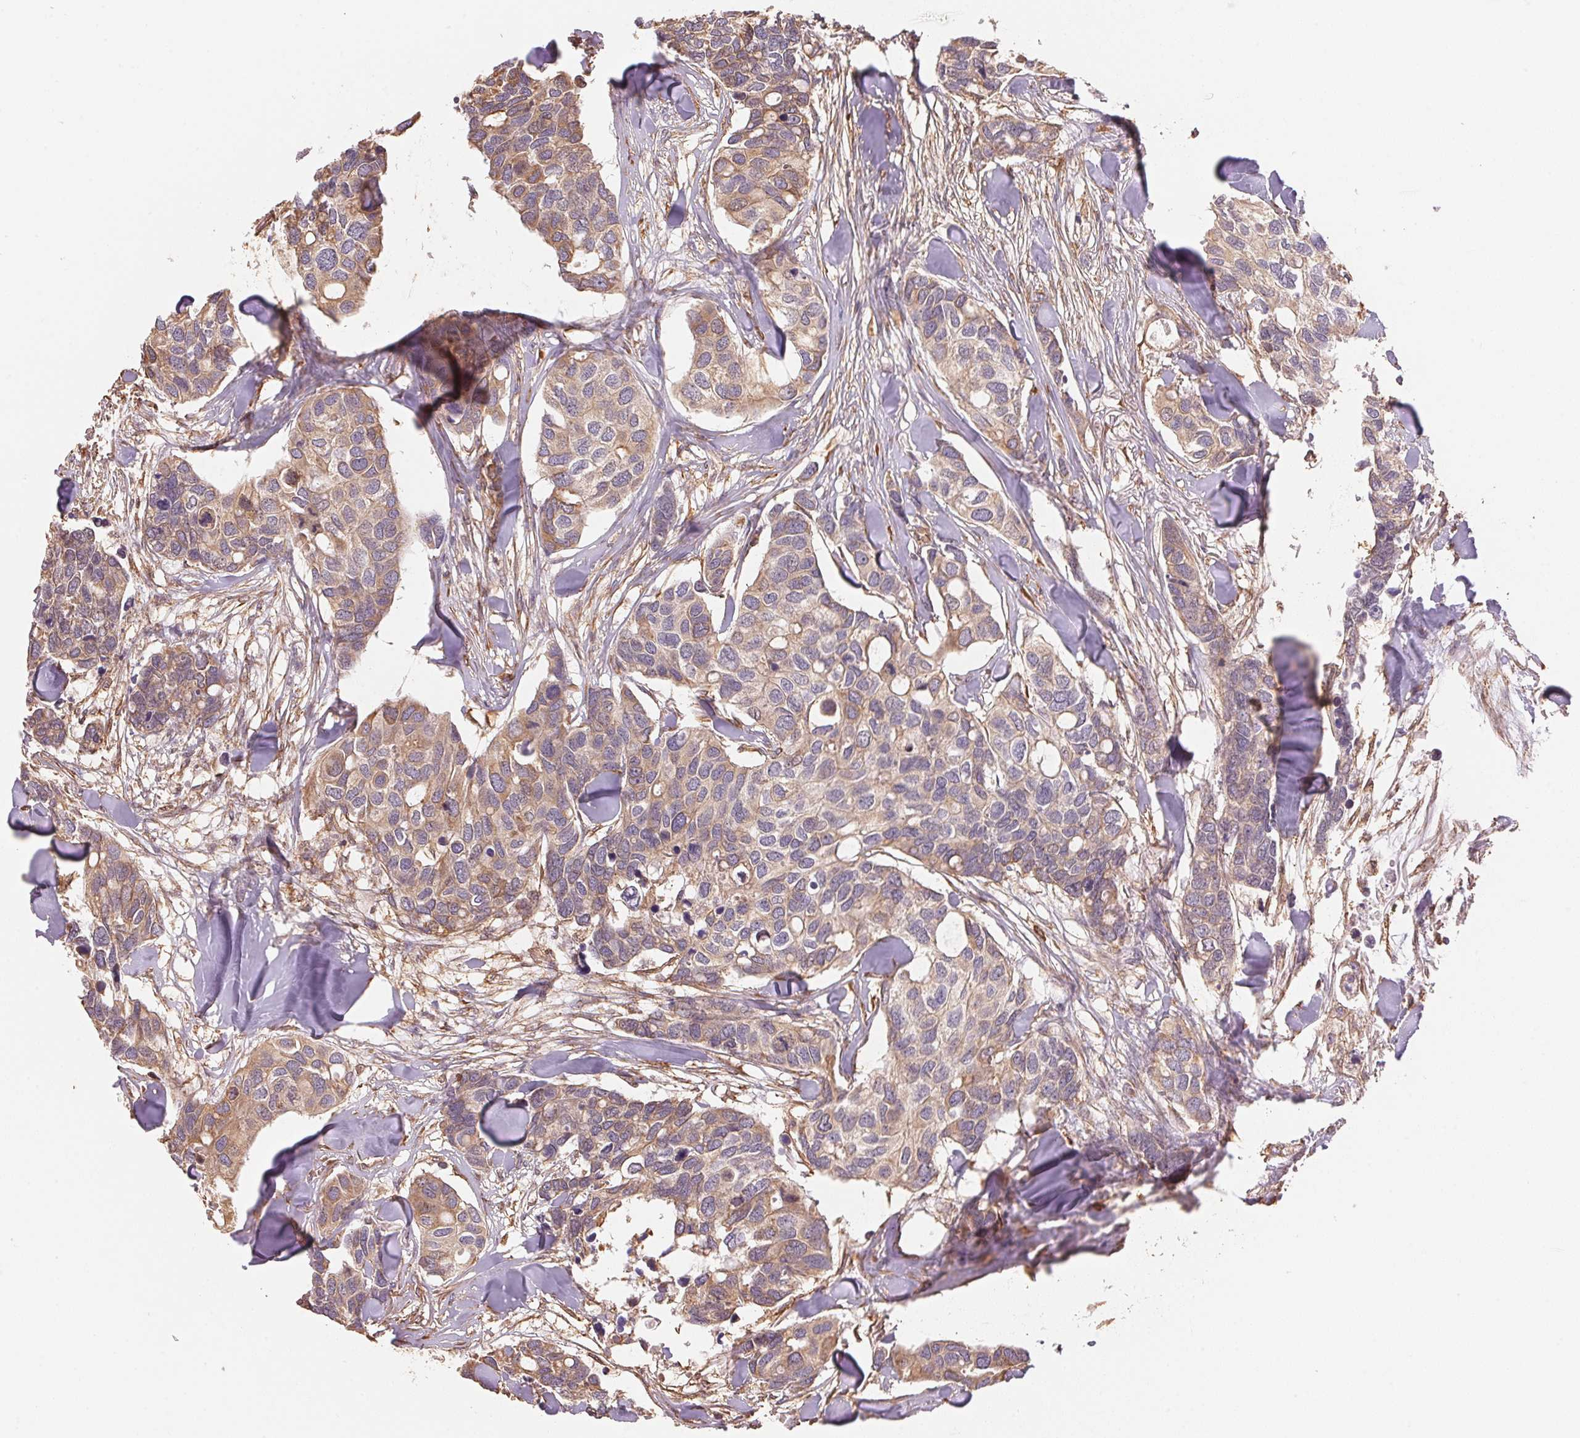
{"staining": {"intensity": "weak", "quantity": ">75%", "location": "cytoplasmic/membranous"}, "tissue": "breast cancer", "cell_type": "Tumor cells", "image_type": "cancer", "snomed": [{"axis": "morphology", "description": "Duct carcinoma"}, {"axis": "topography", "description": "Breast"}], "caption": "Tumor cells demonstrate low levels of weak cytoplasmic/membranous expression in approximately >75% of cells in human breast cancer (intraductal carcinoma). The staining was performed using DAB (3,3'-diaminobenzidine), with brown indicating positive protein expression. Nuclei are stained blue with hematoxylin.", "gene": "C6orf163", "patient": {"sex": "female", "age": 83}}